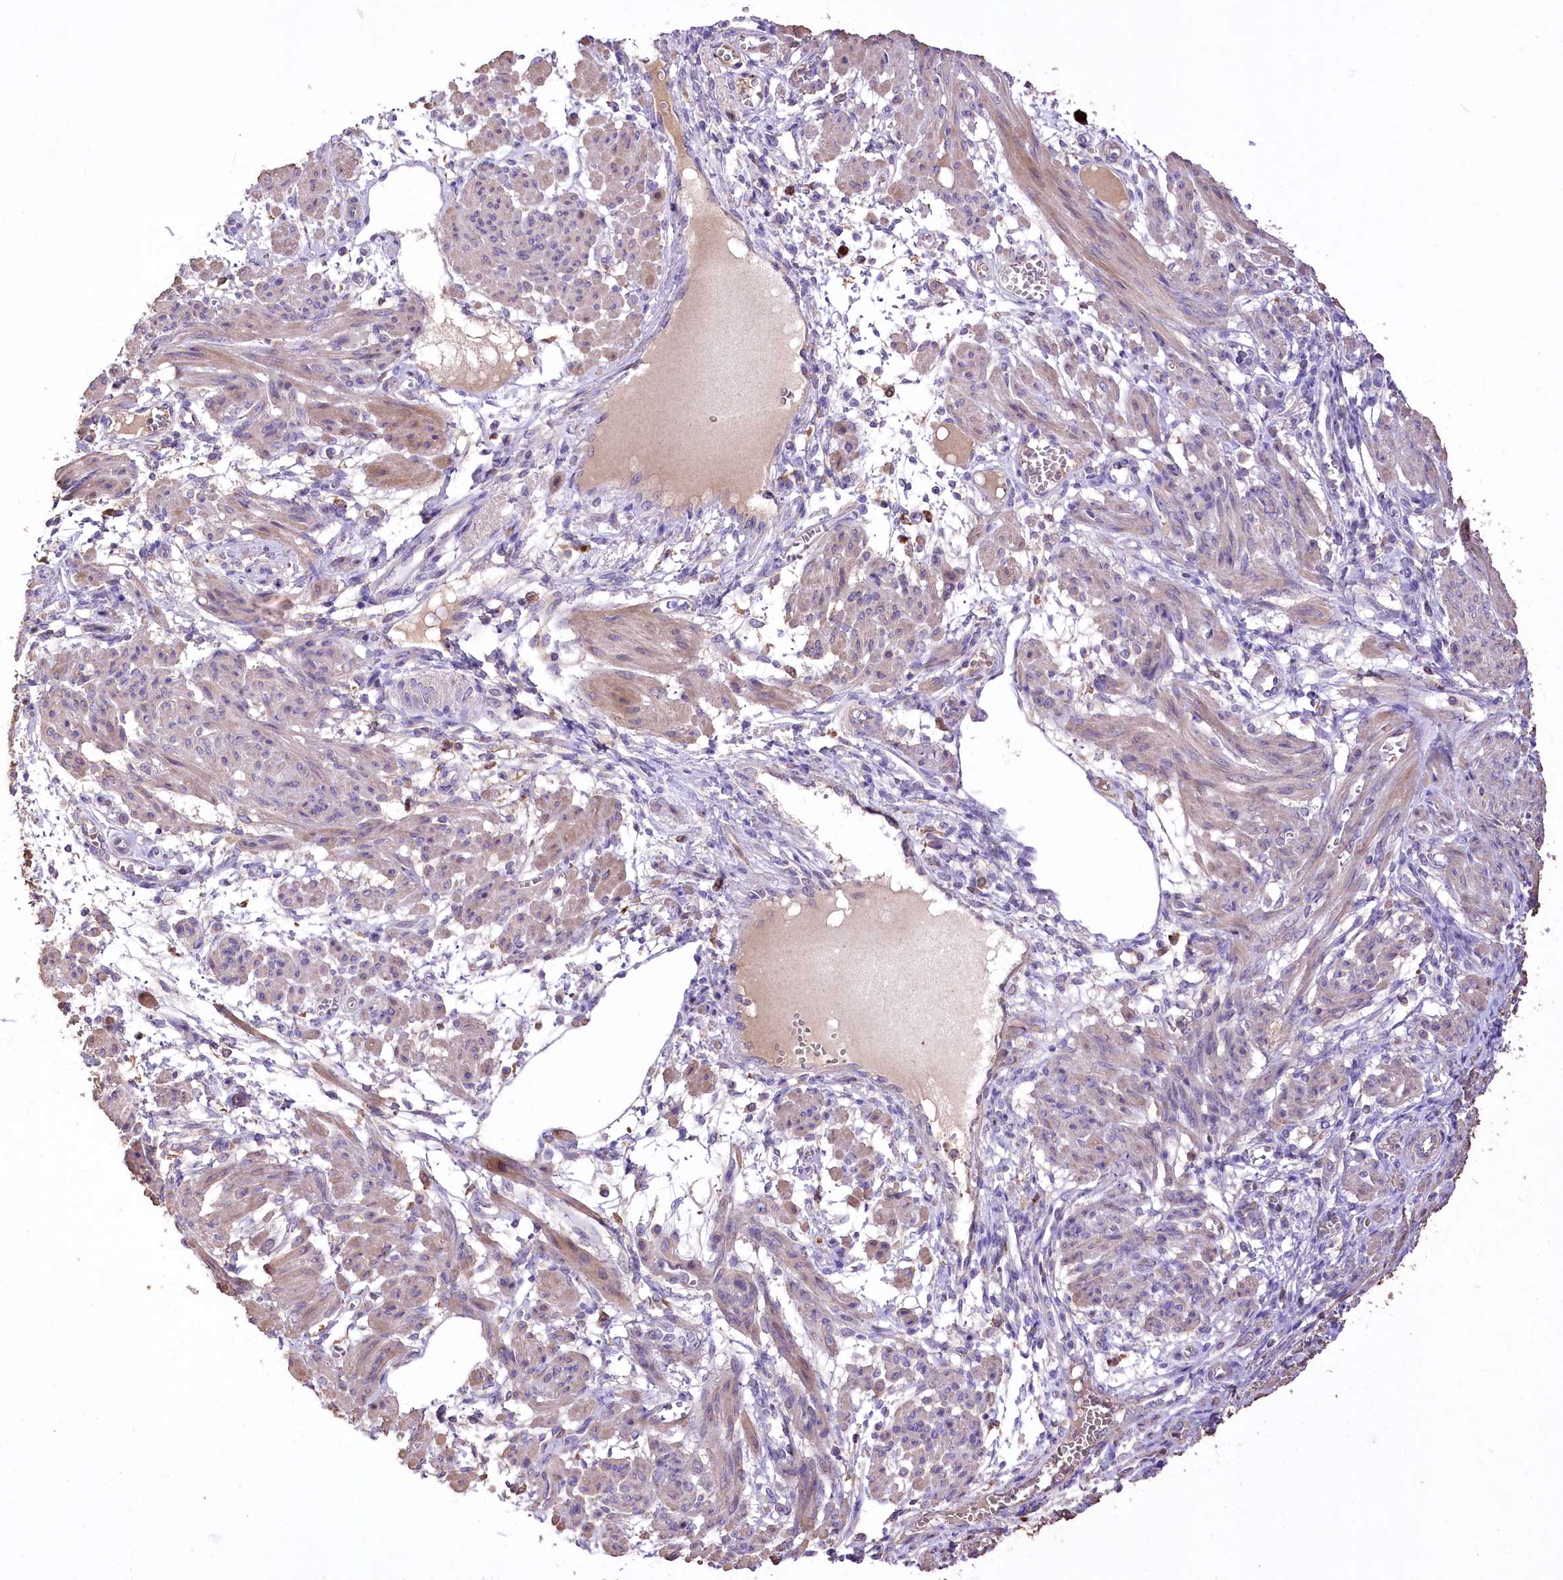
{"staining": {"intensity": "weak", "quantity": ">75%", "location": "cytoplasmic/membranous"}, "tissue": "smooth muscle", "cell_type": "Smooth muscle cells", "image_type": "normal", "snomed": [{"axis": "morphology", "description": "Normal tissue, NOS"}, {"axis": "topography", "description": "Smooth muscle"}], "caption": "A low amount of weak cytoplasmic/membranous staining is identified in about >75% of smooth muscle cells in normal smooth muscle. Using DAB (3,3'-diaminobenzidine) (brown) and hematoxylin (blue) stains, captured at high magnification using brightfield microscopy.", "gene": "PCYOX1L", "patient": {"sex": "female", "age": 39}}